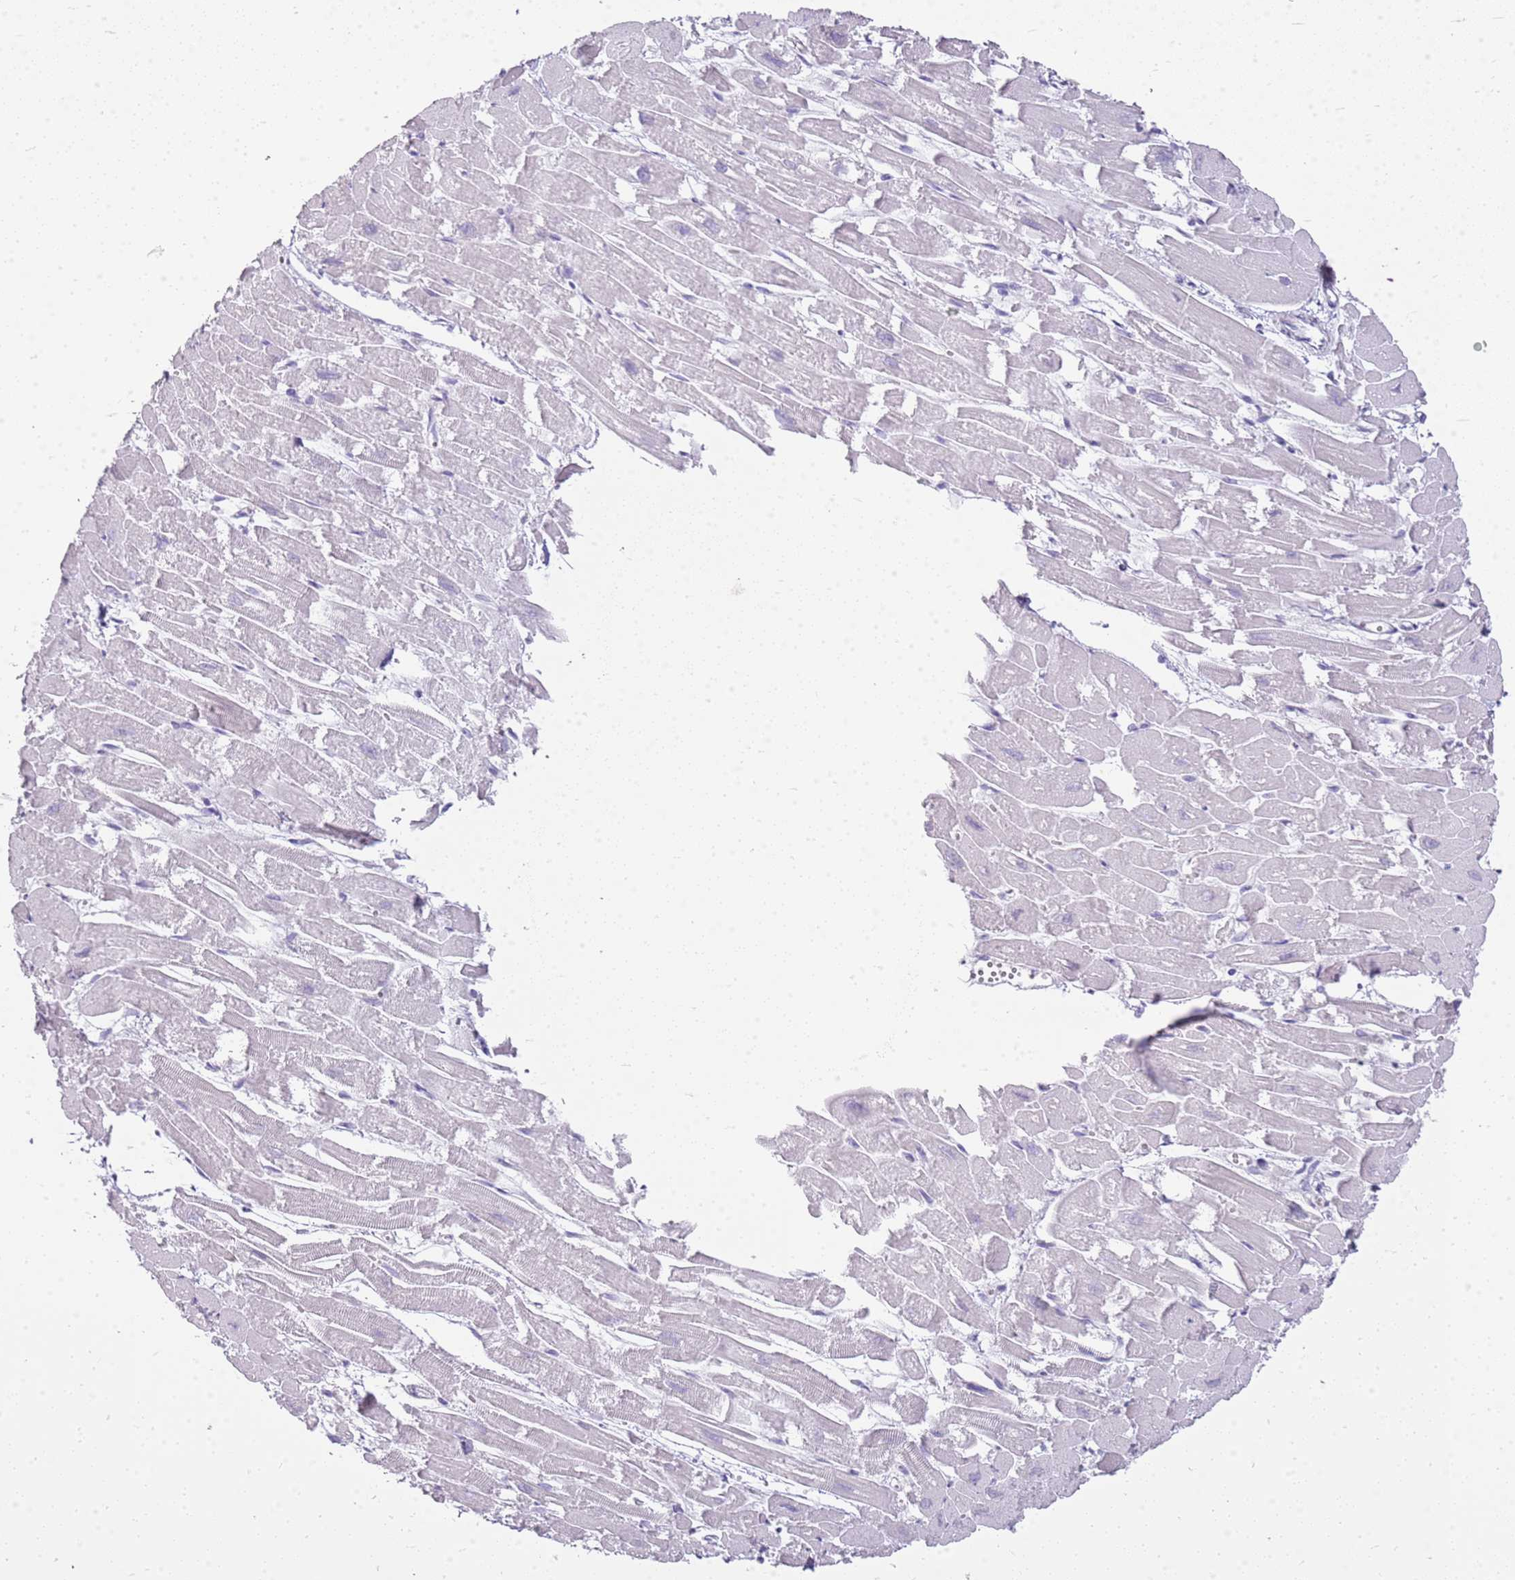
{"staining": {"intensity": "negative", "quantity": "none", "location": "none"}, "tissue": "heart muscle", "cell_type": "Cardiomyocytes", "image_type": "normal", "snomed": [{"axis": "morphology", "description": "Normal tissue, NOS"}, {"axis": "topography", "description": "Heart"}], "caption": "Immunohistochemistry (IHC) micrograph of normal heart muscle: human heart muscle stained with DAB demonstrates no significant protein expression in cardiomyocytes.", "gene": "CA8", "patient": {"sex": "male", "age": 54}}